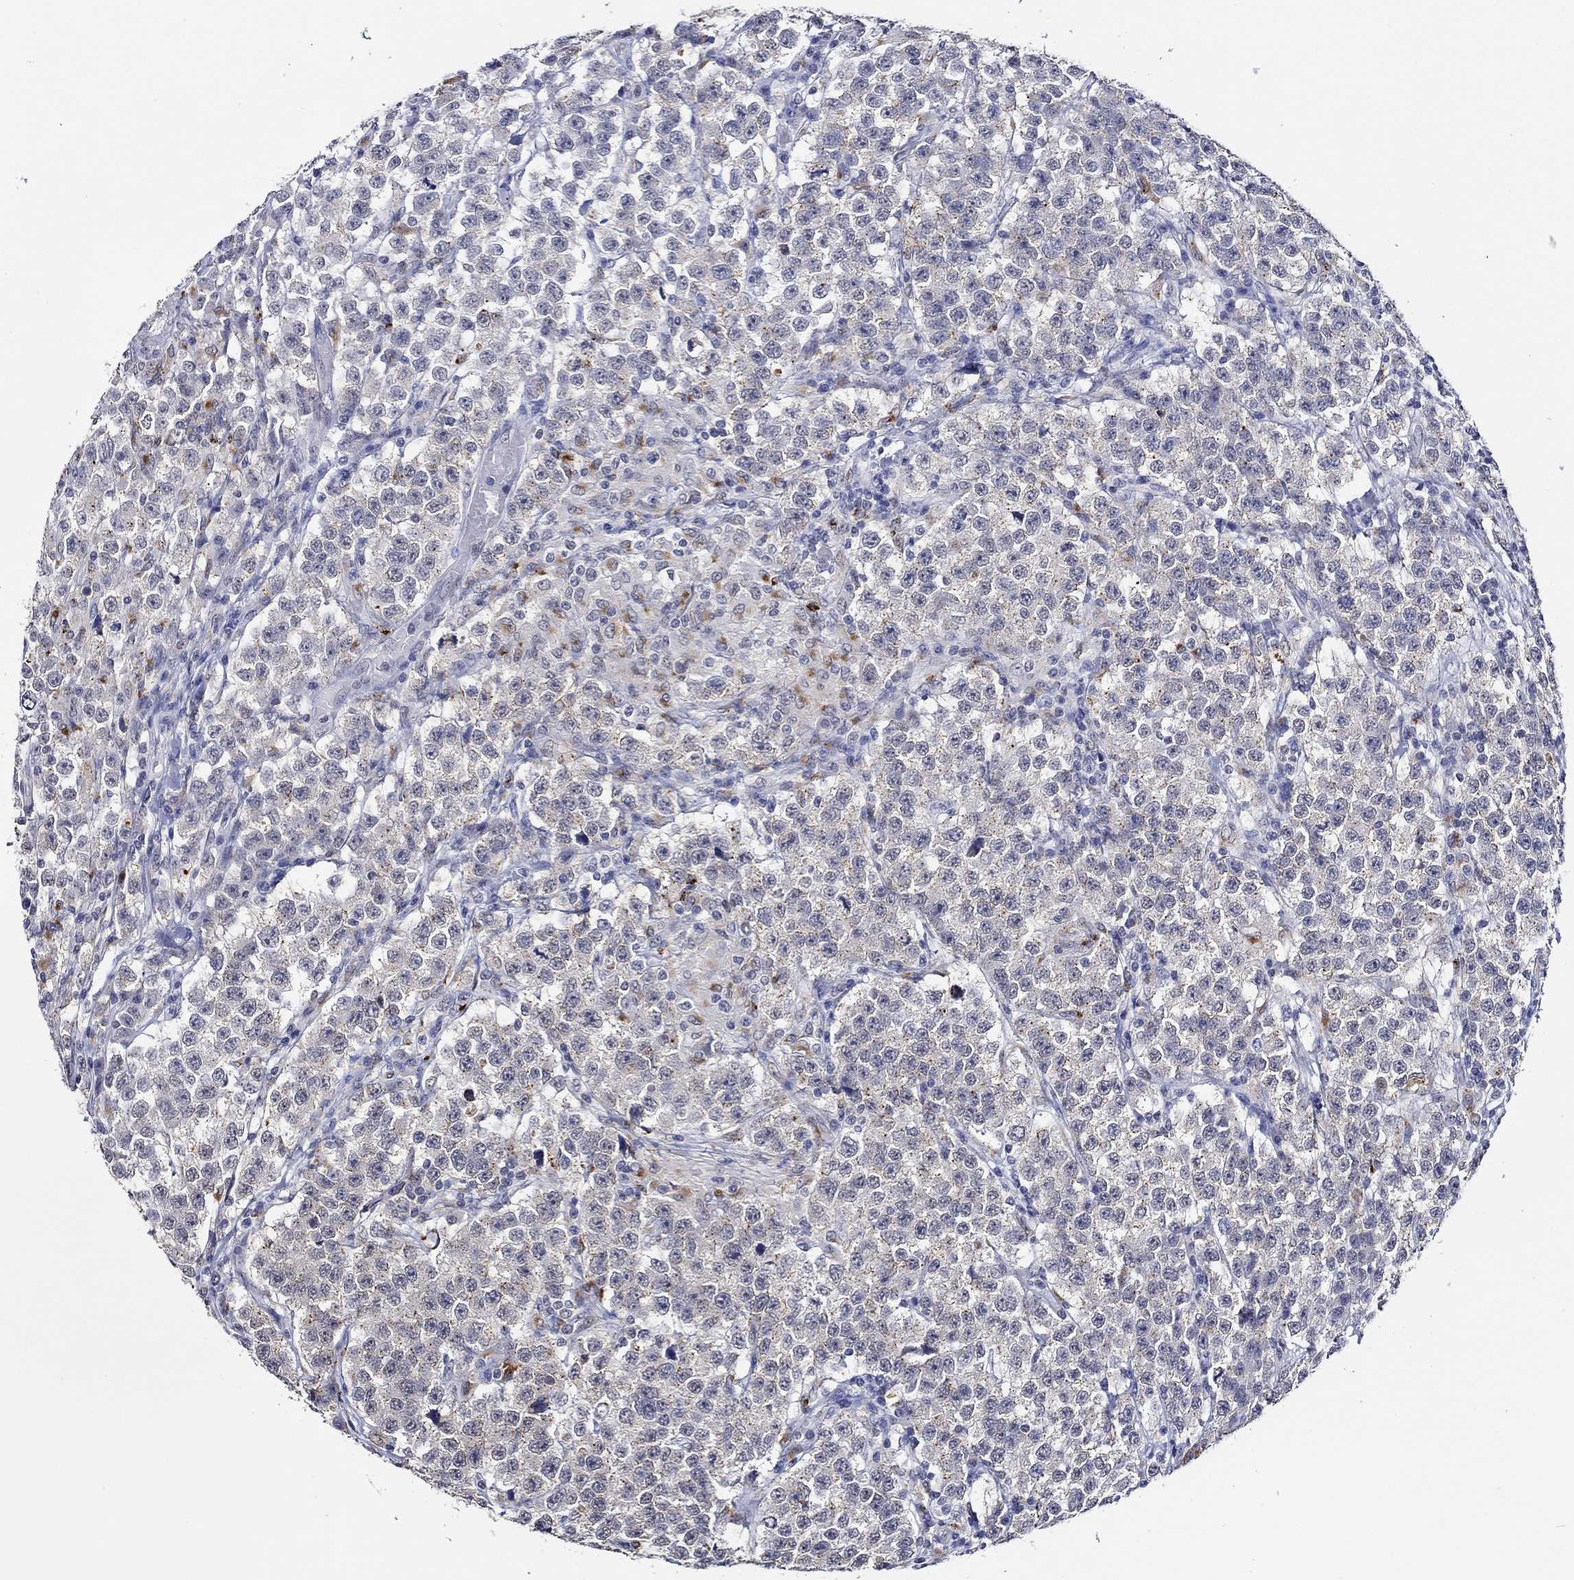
{"staining": {"intensity": "moderate", "quantity": "<25%", "location": "cytoplasmic/membranous"}, "tissue": "testis cancer", "cell_type": "Tumor cells", "image_type": "cancer", "snomed": [{"axis": "morphology", "description": "Seminoma, NOS"}, {"axis": "topography", "description": "Testis"}], "caption": "A photomicrograph of human testis cancer stained for a protein exhibits moderate cytoplasmic/membranous brown staining in tumor cells.", "gene": "GATA2", "patient": {"sex": "male", "age": 59}}